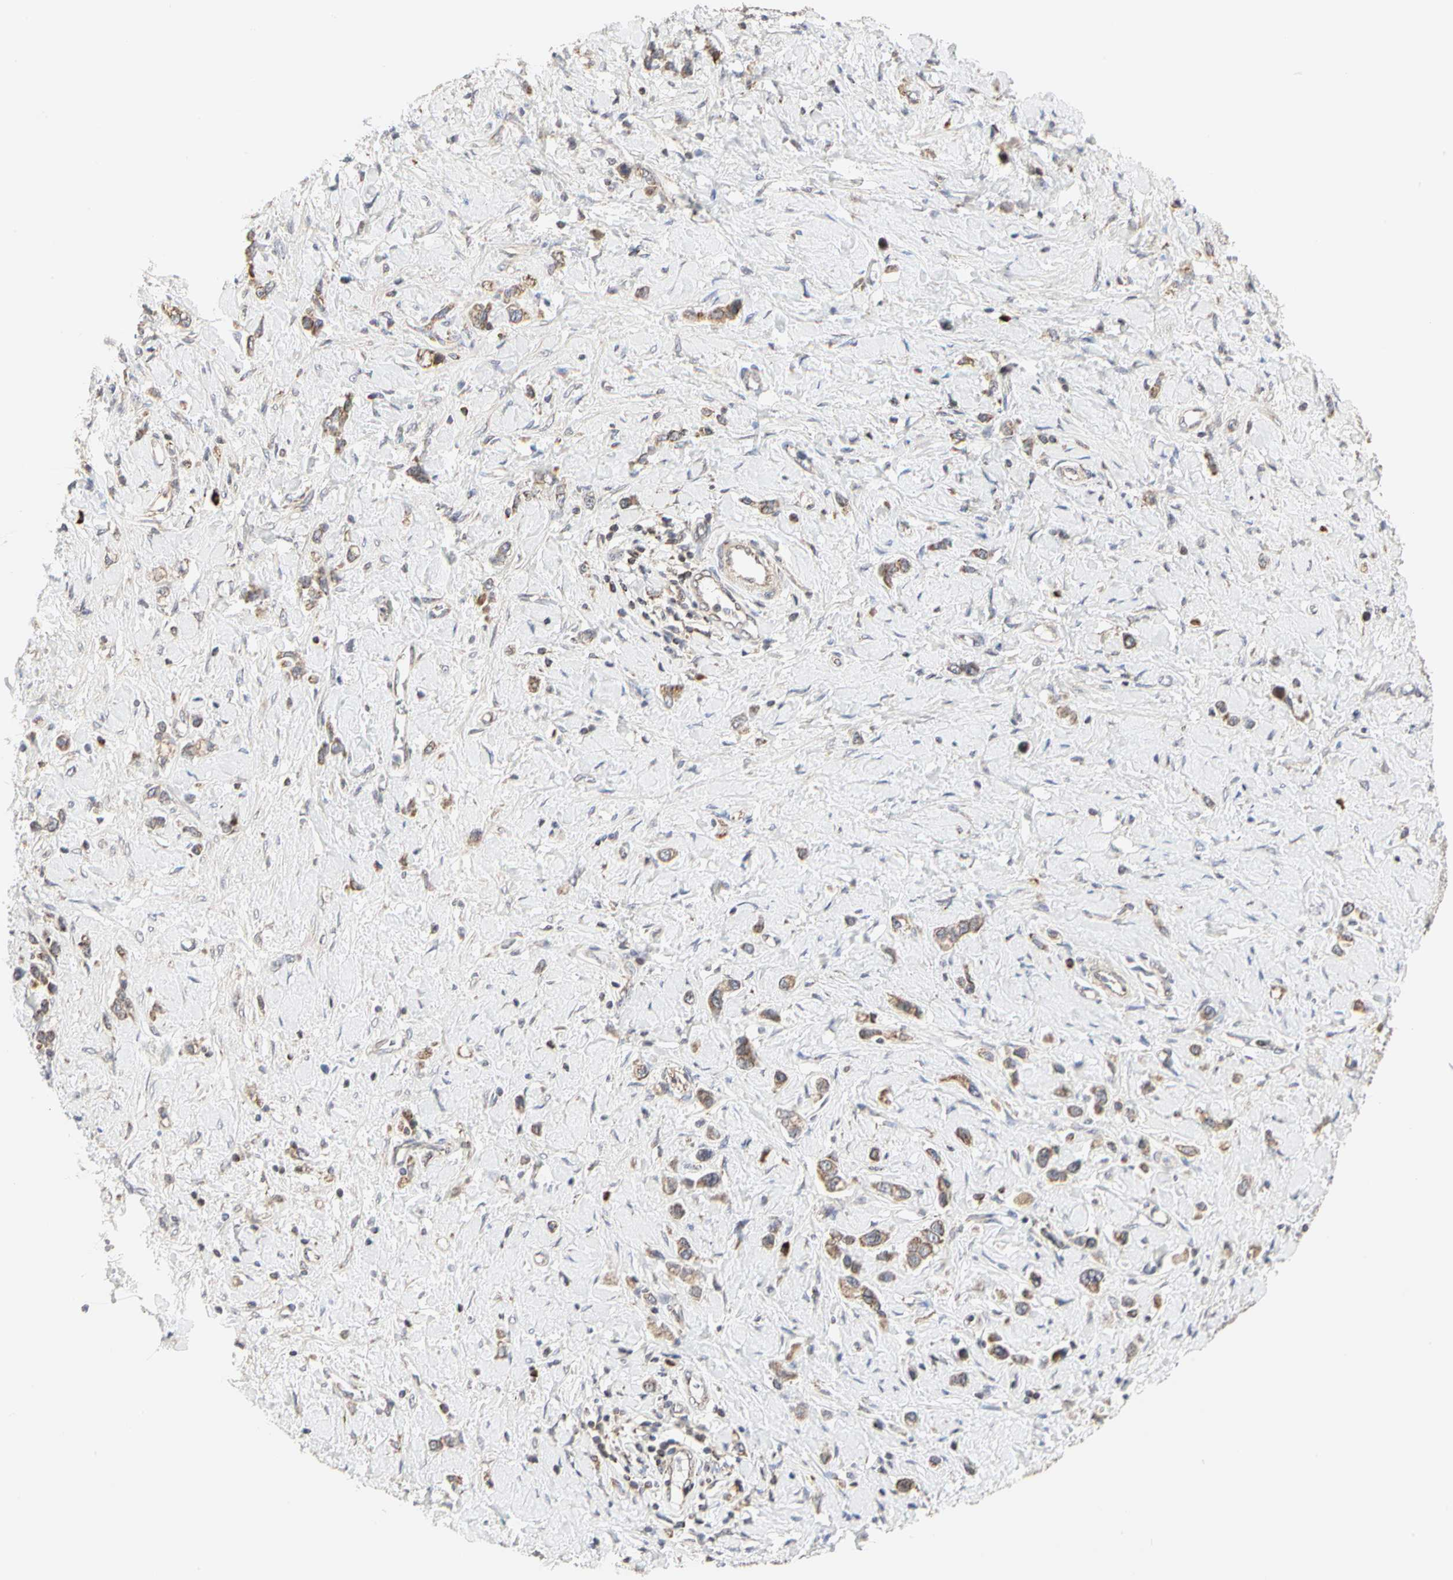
{"staining": {"intensity": "moderate", "quantity": ">75%", "location": "cytoplasmic/membranous"}, "tissue": "stomach cancer", "cell_type": "Tumor cells", "image_type": "cancer", "snomed": [{"axis": "morphology", "description": "Normal tissue, NOS"}, {"axis": "morphology", "description": "Adenocarcinoma, NOS"}, {"axis": "topography", "description": "Stomach, upper"}, {"axis": "topography", "description": "Stomach"}], "caption": "Stomach adenocarcinoma stained for a protein reveals moderate cytoplasmic/membranous positivity in tumor cells.", "gene": "TSKU", "patient": {"sex": "female", "age": 65}}